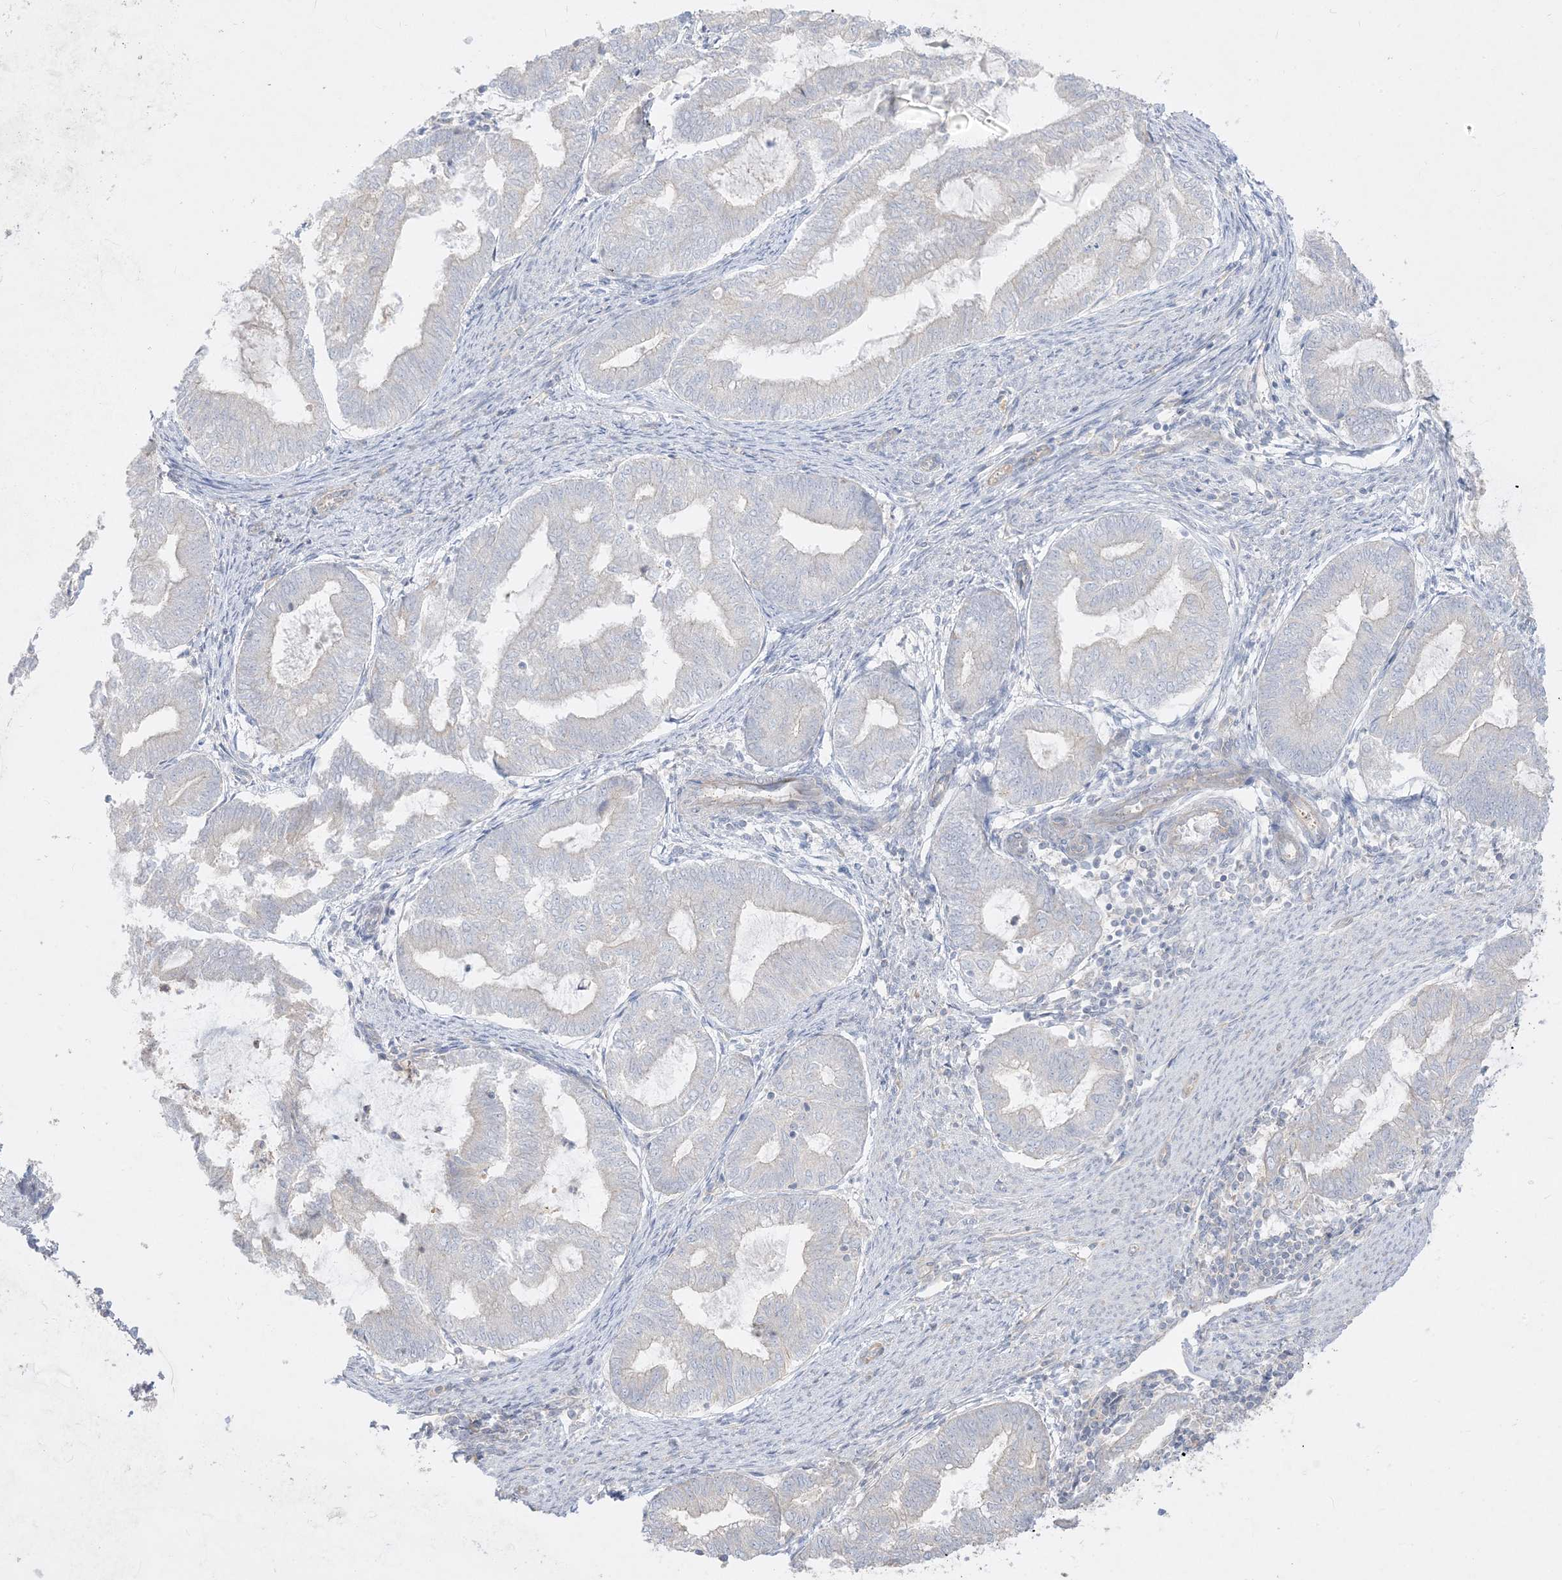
{"staining": {"intensity": "negative", "quantity": "none", "location": "none"}, "tissue": "endometrial cancer", "cell_type": "Tumor cells", "image_type": "cancer", "snomed": [{"axis": "morphology", "description": "Adenocarcinoma, NOS"}, {"axis": "topography", "description": "Endometrium"}], "caption": "Human endometrial adenocarcinoma stained for a protein using immunohistochemistry (IHC) displays no positivity in tumor cells.", "gene": "ARHGEF9", "patient": {"sex": "female", "age": 79}}